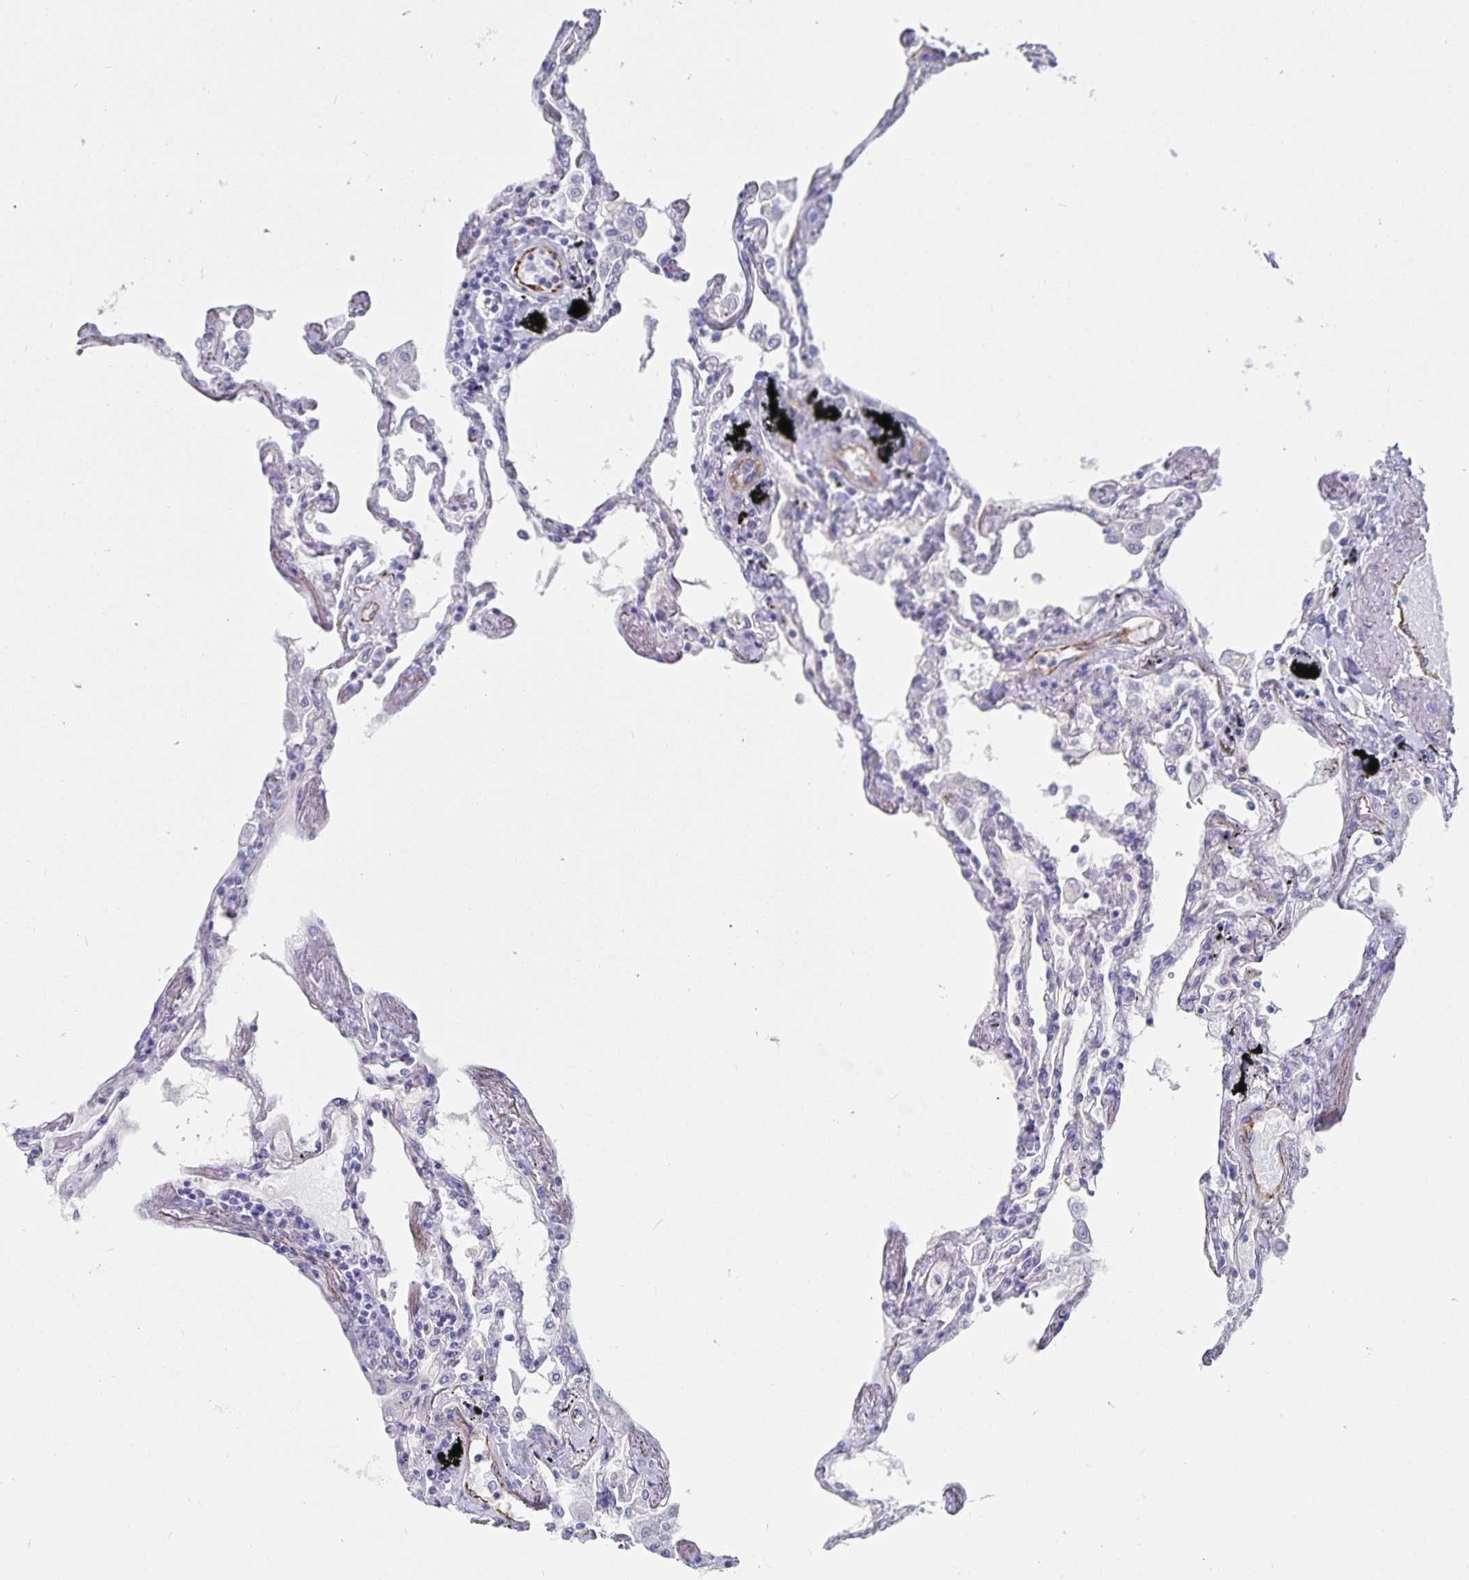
{"staining": {"intensity": "weak", "quantity": "<25%", "location": "cytoplasmic/membranous"}, "tissue": "lung", "cell_type": "Alveolar cells", "image_type": "normal", "snomed": [{"axis": "morphology", "description": "Normal tissue, NOS"}, {"axis": "morphology", "description": "Adenocarcinoma, NOS"}, {"axis": "topography", "description": "Cartilage tissue"}, {"axis": "topography", "description": "Lung"}], "caption": "IHC micrograph of unremarkable lung stained for a protein (brown), which demonstrates no positivity in alveolar cells. Brightfield microscopy of immunohistochemistry stained with DAB (brown) and hematoxylin (blue), captured at high magnification.", "gene": "SSTR1", "patient": {"sex": "female", "age": 67}}